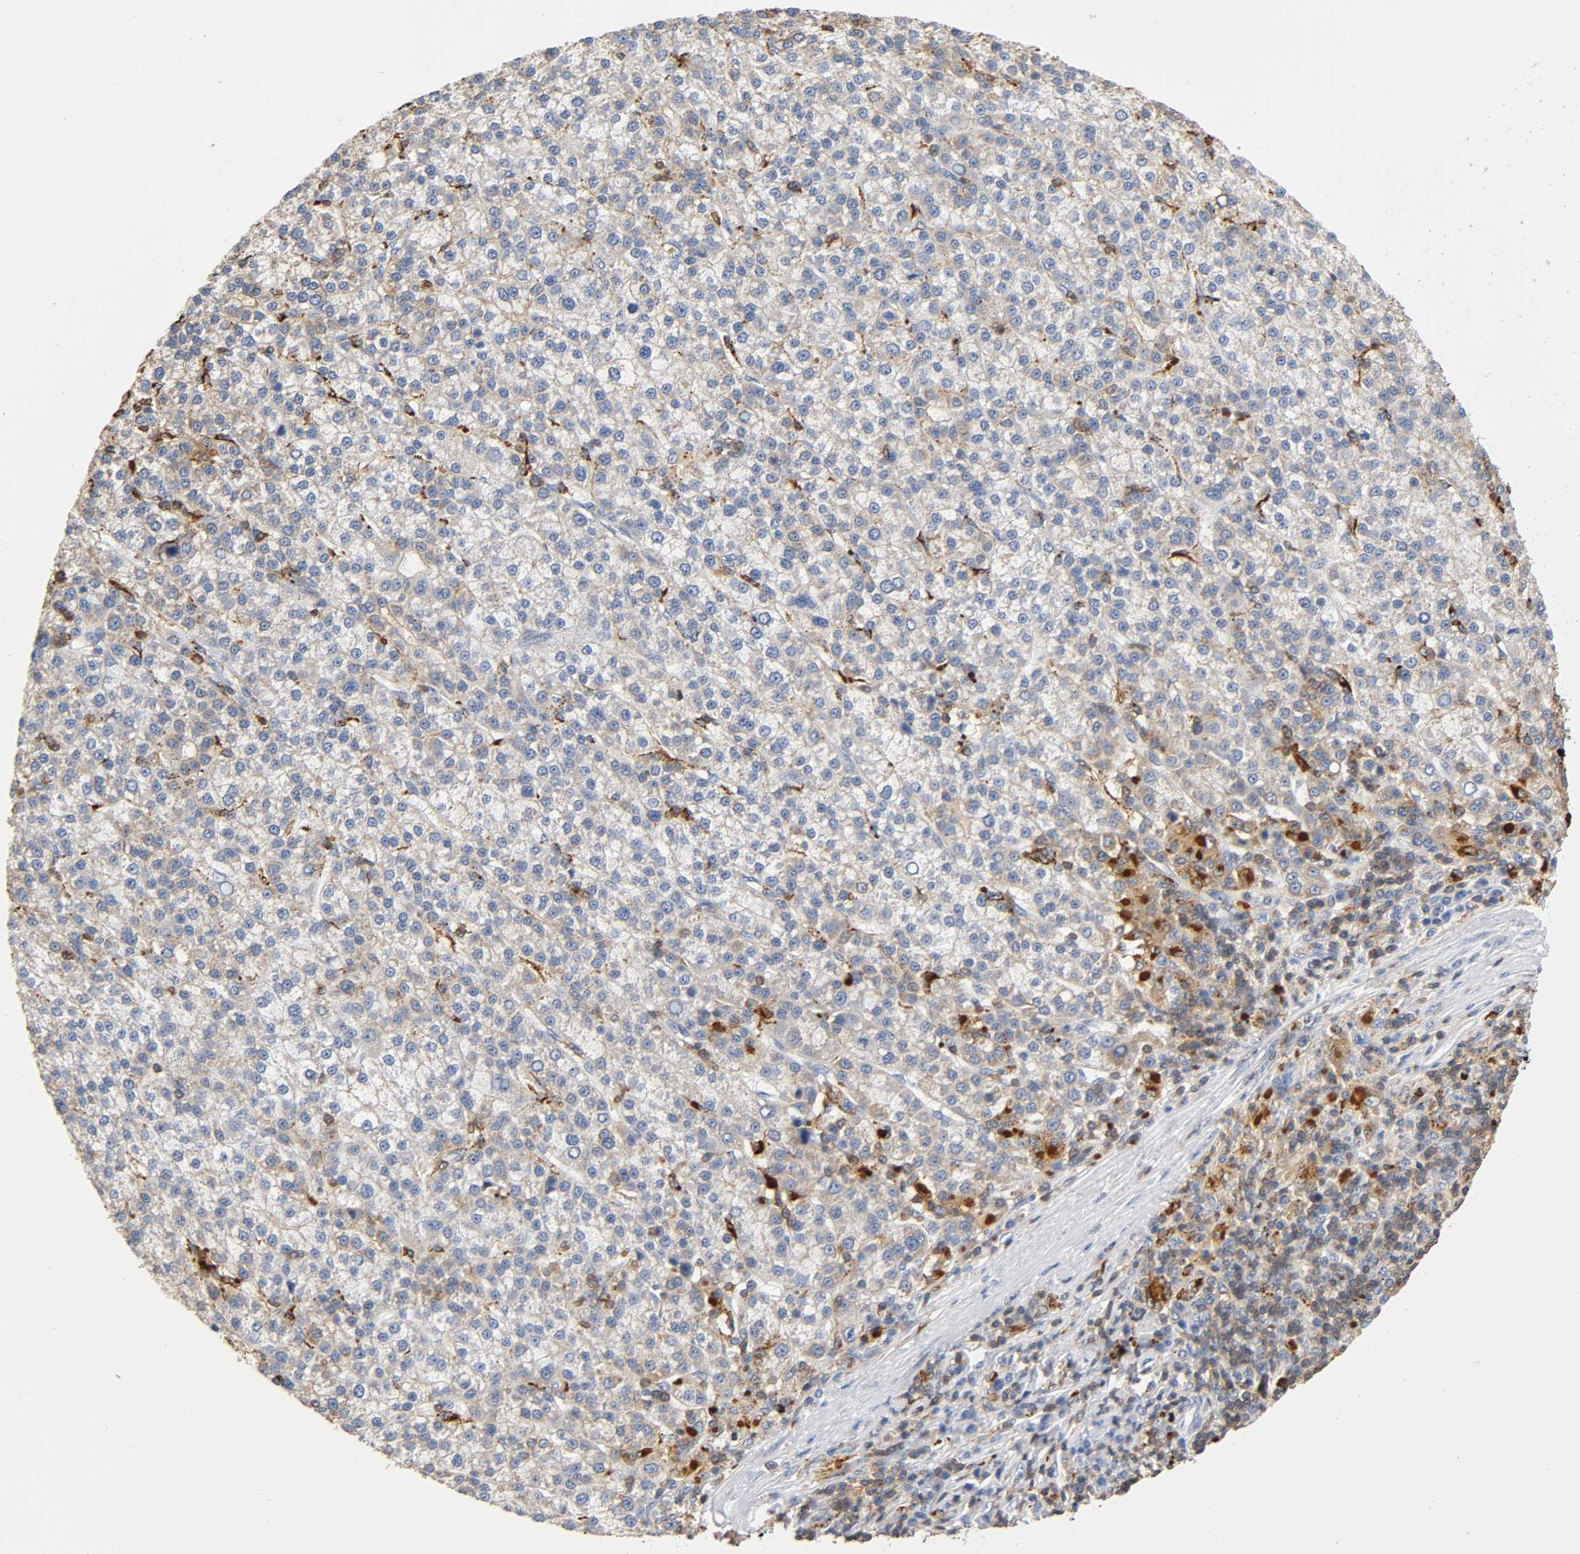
{"staining": {"intensity": "weak", "quantity": "<25%", "location": "cytoplasmic/membranous"}, "tissue": "liver cancer", "cell_type": "Tumor cells", "image_type": "cancer", "snomed": [{"axis": "morphology", "description": "Carcinoma, Hepatocellular, NOS"}, {"axis": "topography", "description": "Liver"}], "caption": "Liver hepatocellular carcinoma stained for a protein using IHC displays no staining tumor cells.", "gene": "UCKL1", "patient": {"sex": "female", "age": 58}}